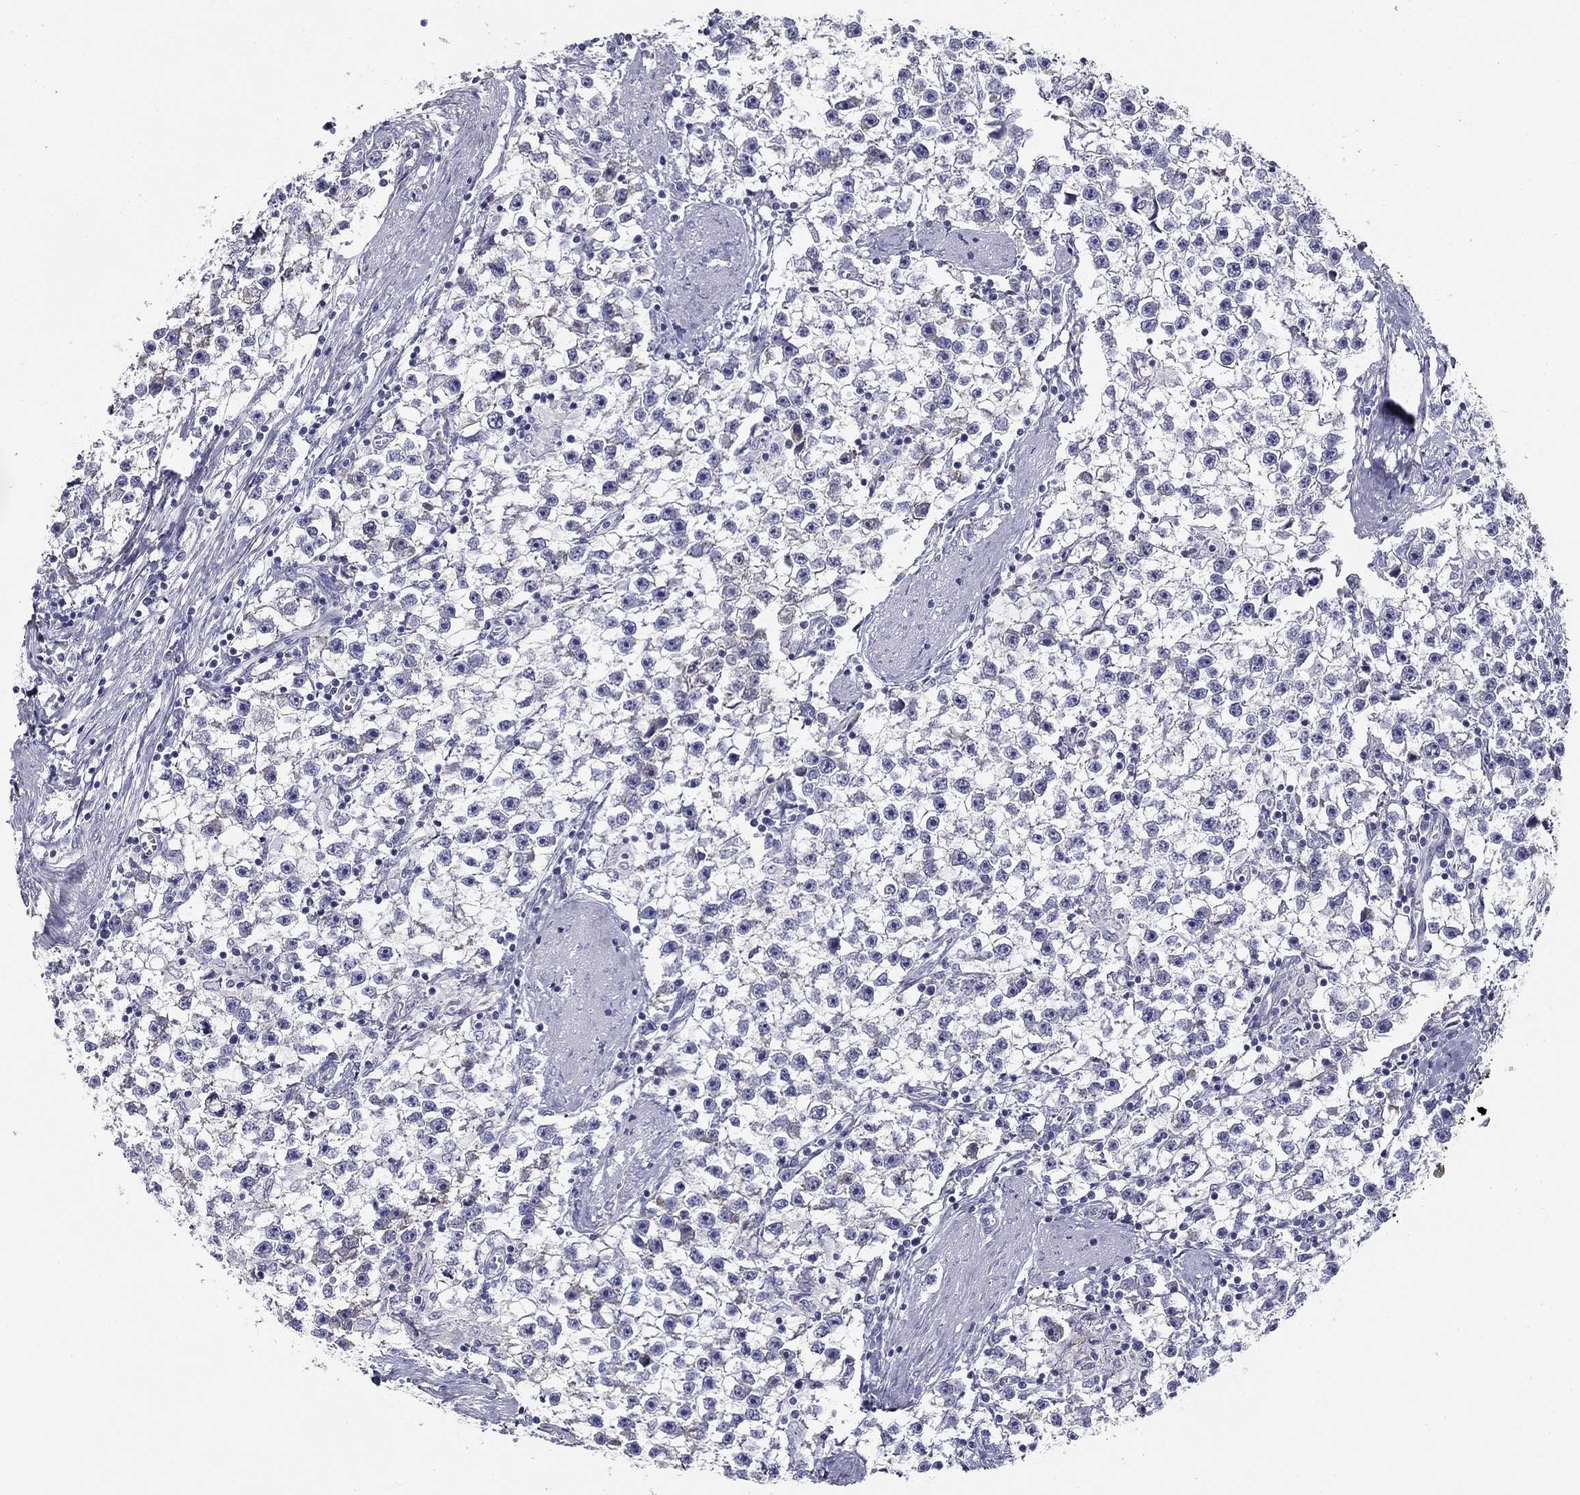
{"staining": {"intensity": "negative", "quantity": "none", "location": "none"}, "tissue": "testis cancer", "cell_type": "Tumor cells", "image_type": "cancer", "snomed": [{"axis": "morphology", "description": "Seminoma, NOS"}, {"axis": "topography", "description": "Testis"}], "caption": "An image of human testis seminoma is negative for staining in tumor cells. The staining is performed using DAB (3,3'-diaminobenzidine) brown chromogen with nuclei counter-stained in using hematoxylin.", "gene": "CPLX4", "patient": {"sex": "male", "age": 59}}